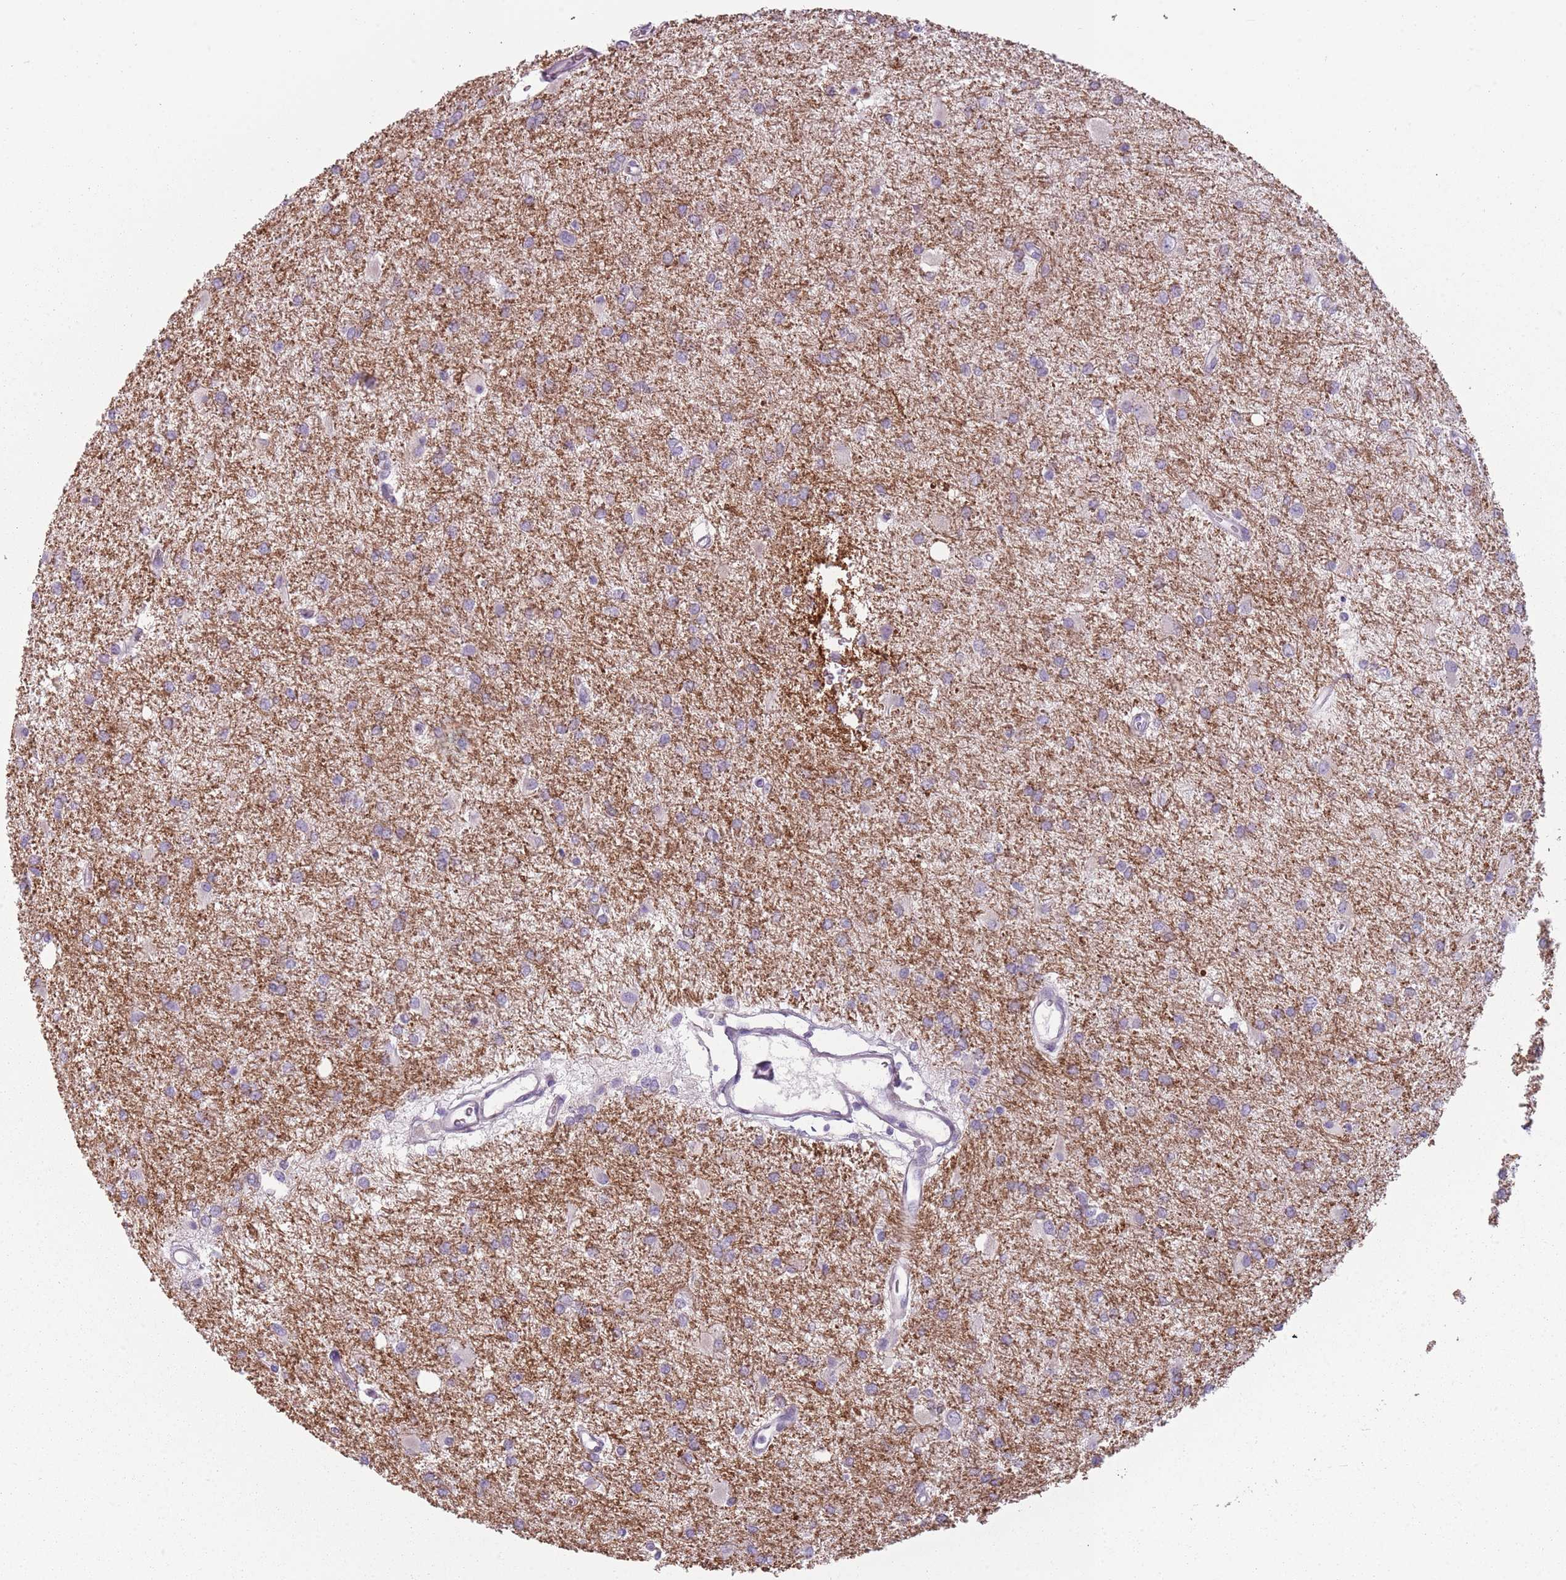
{"staining": {"intensity": "weak", "quantity": "<25%", "location": "cytoplasmic/membranous"}, "tissue": "glioma", "cell_type": "Tumor cells", "image_type": "cancer", "snomed": [{"axis": "morphology", "description": "Glioma, malignant, High grade"}, {"axis": "topography", "description": "Brain"}], "caption": "Tumor cells show no significant positivity in high-grade glioma (malignant).", "gene": "MEGF8", "patient": {"sex": "female", "age": 50}}